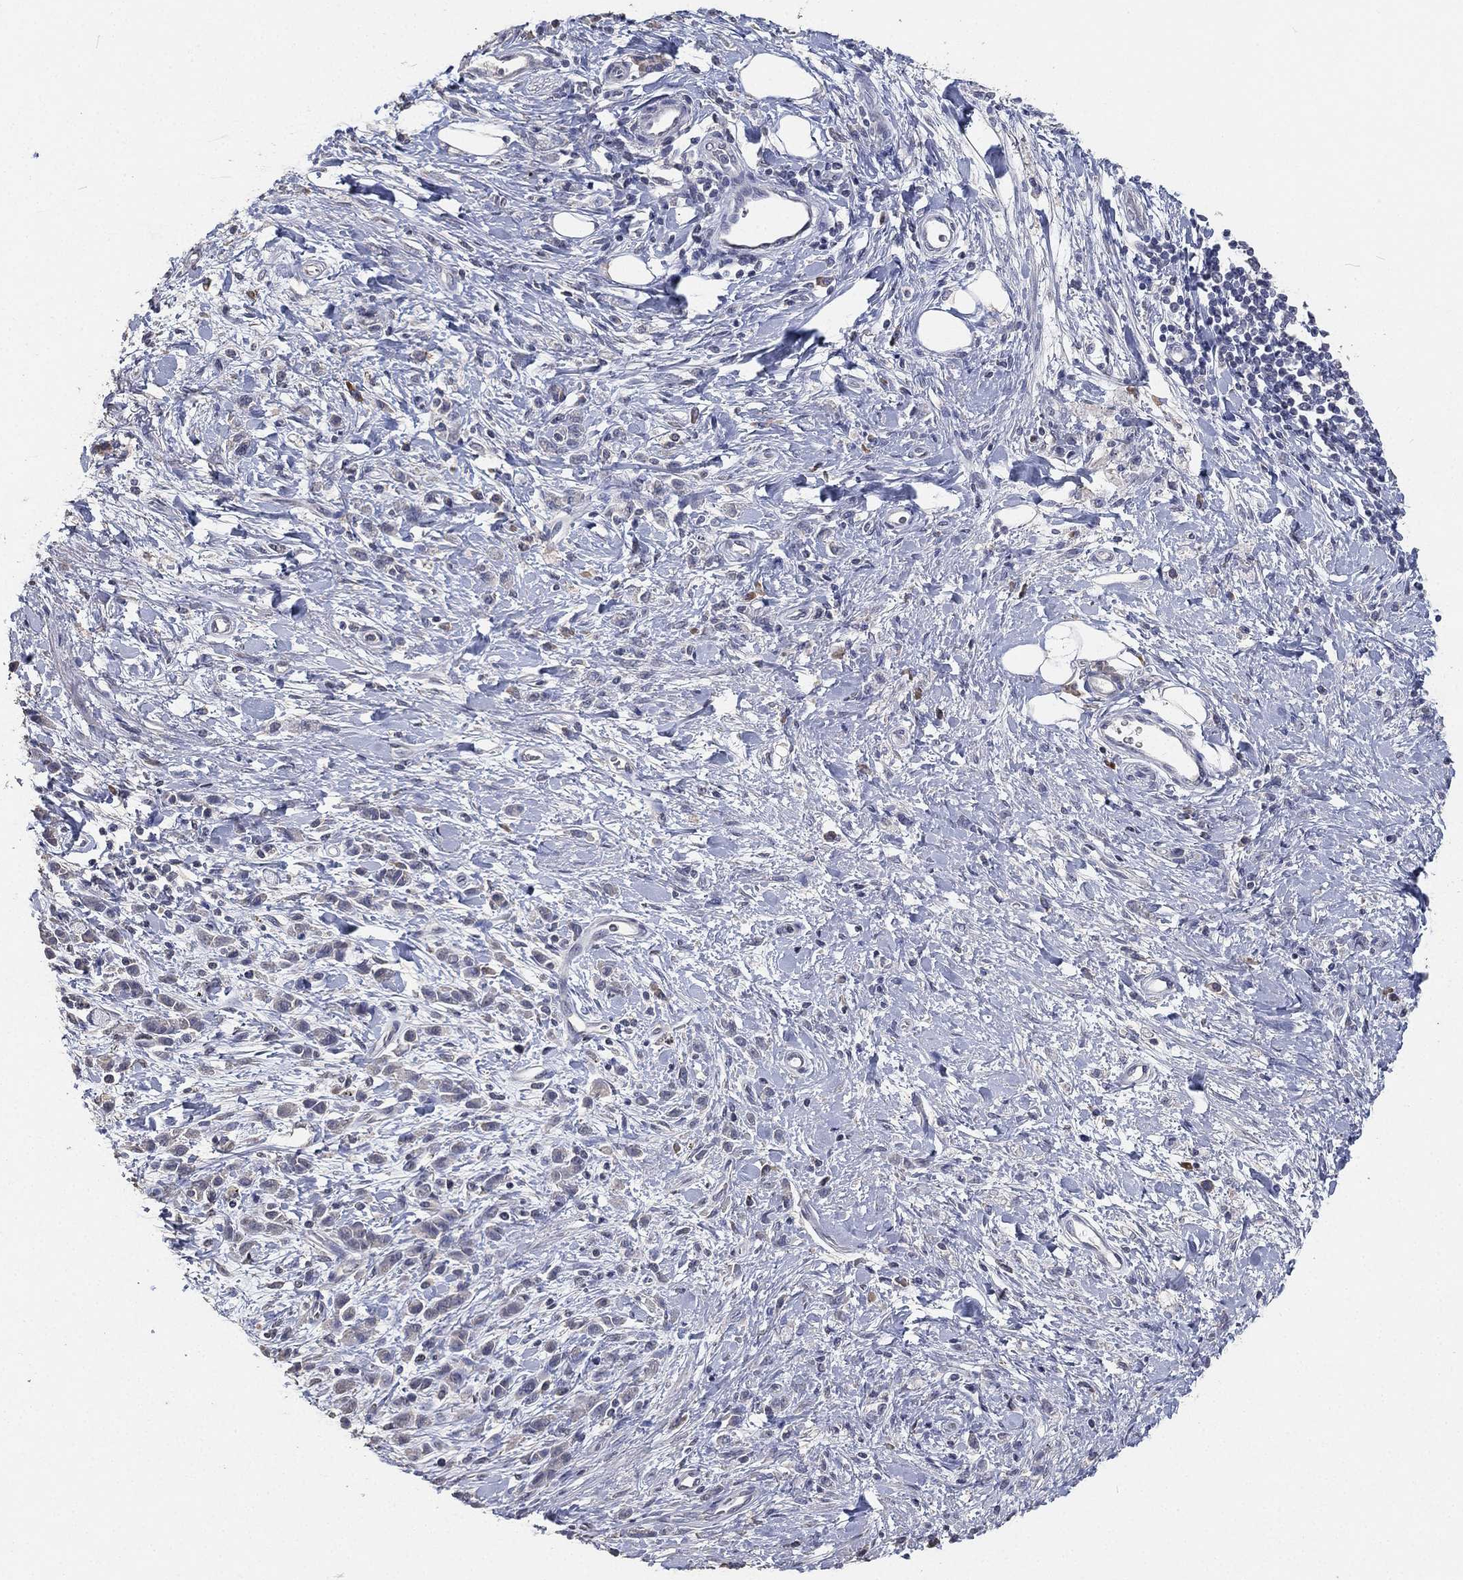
{"staining": {"intensity": "negative", "quantity": "none", "location": "none"}, "tissue": "stomach cancer", "cell_type": "Tumor cells", "image_type": "cancer", "snomed": [{"axis": "morphology", "description": "Adenocarcinoma, NOS"}, {"axis": "topography", "description": "Stomach"}], "caption": "High magnification brightfield microscopy of stomach cancer (adenocarcinoma) stained with DAB (3,3'-diaminobenzidine) (brown) and counterstained with hematoxylin (blue): tumor cells show no significant positivity. Nuclei are stained in blue.", "gene": "DSG1", "patient": {"sex": "male", "age": 77}}